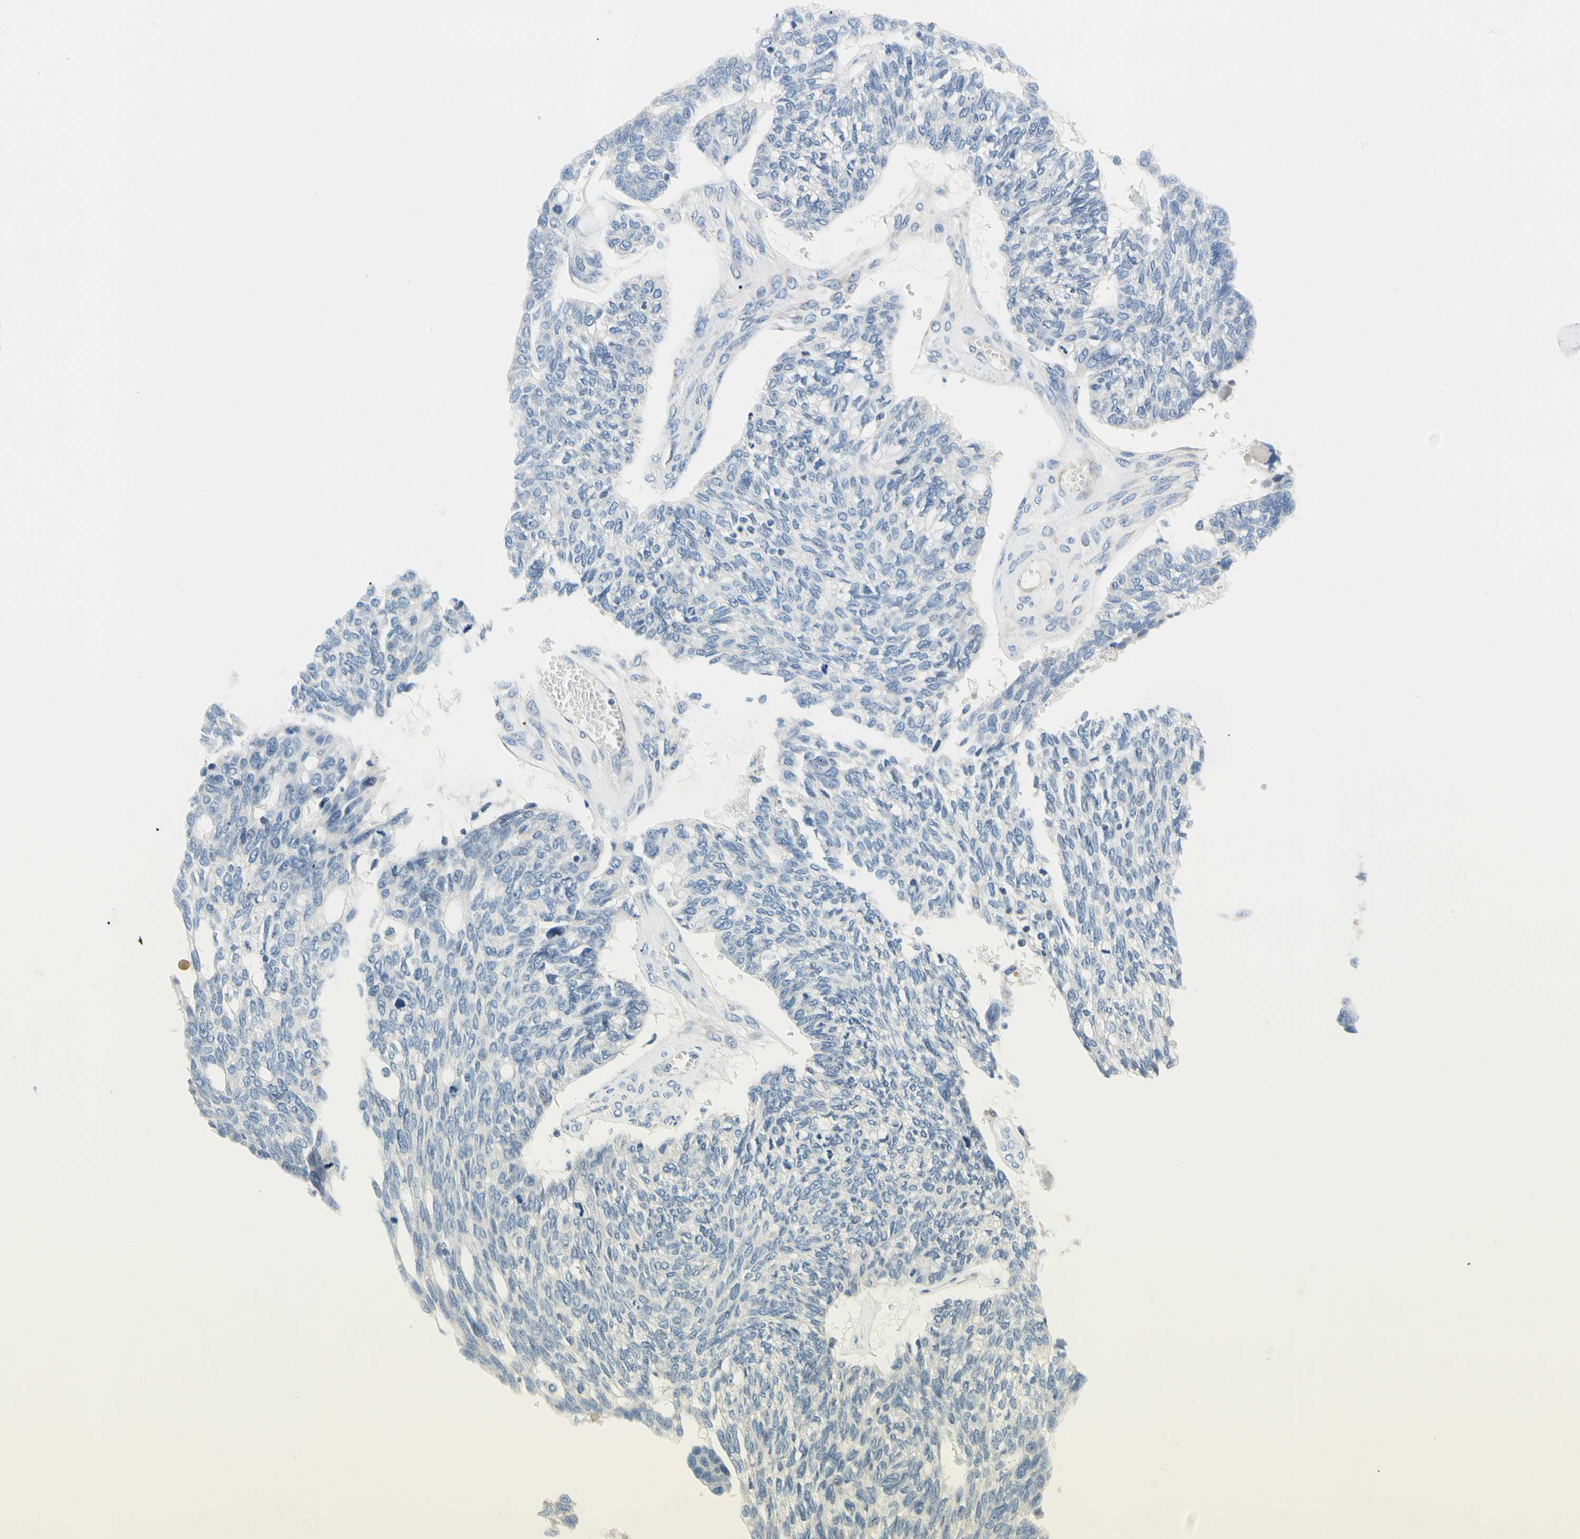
{"staining": {"intensity": "negative", "quantity": "none", "location": "none"}, "tissue": "ovarian cancer", "cell_type": "Tumor cells", "image_type": "cancer", "snomed": [{"axis": "morphology", "description": "Cystadenocarcinoma, serous, NOS"}, {"axis": "topography", "description": "Ovary"}], "caption": "This is an immunohistochemistry (IHC) histopathology image of human ovarian serous cystadenocarcinoma. There is no expression in tumor cells.", "gene": "LRRC47", "patient": {"sex": "female", "age": 79}}